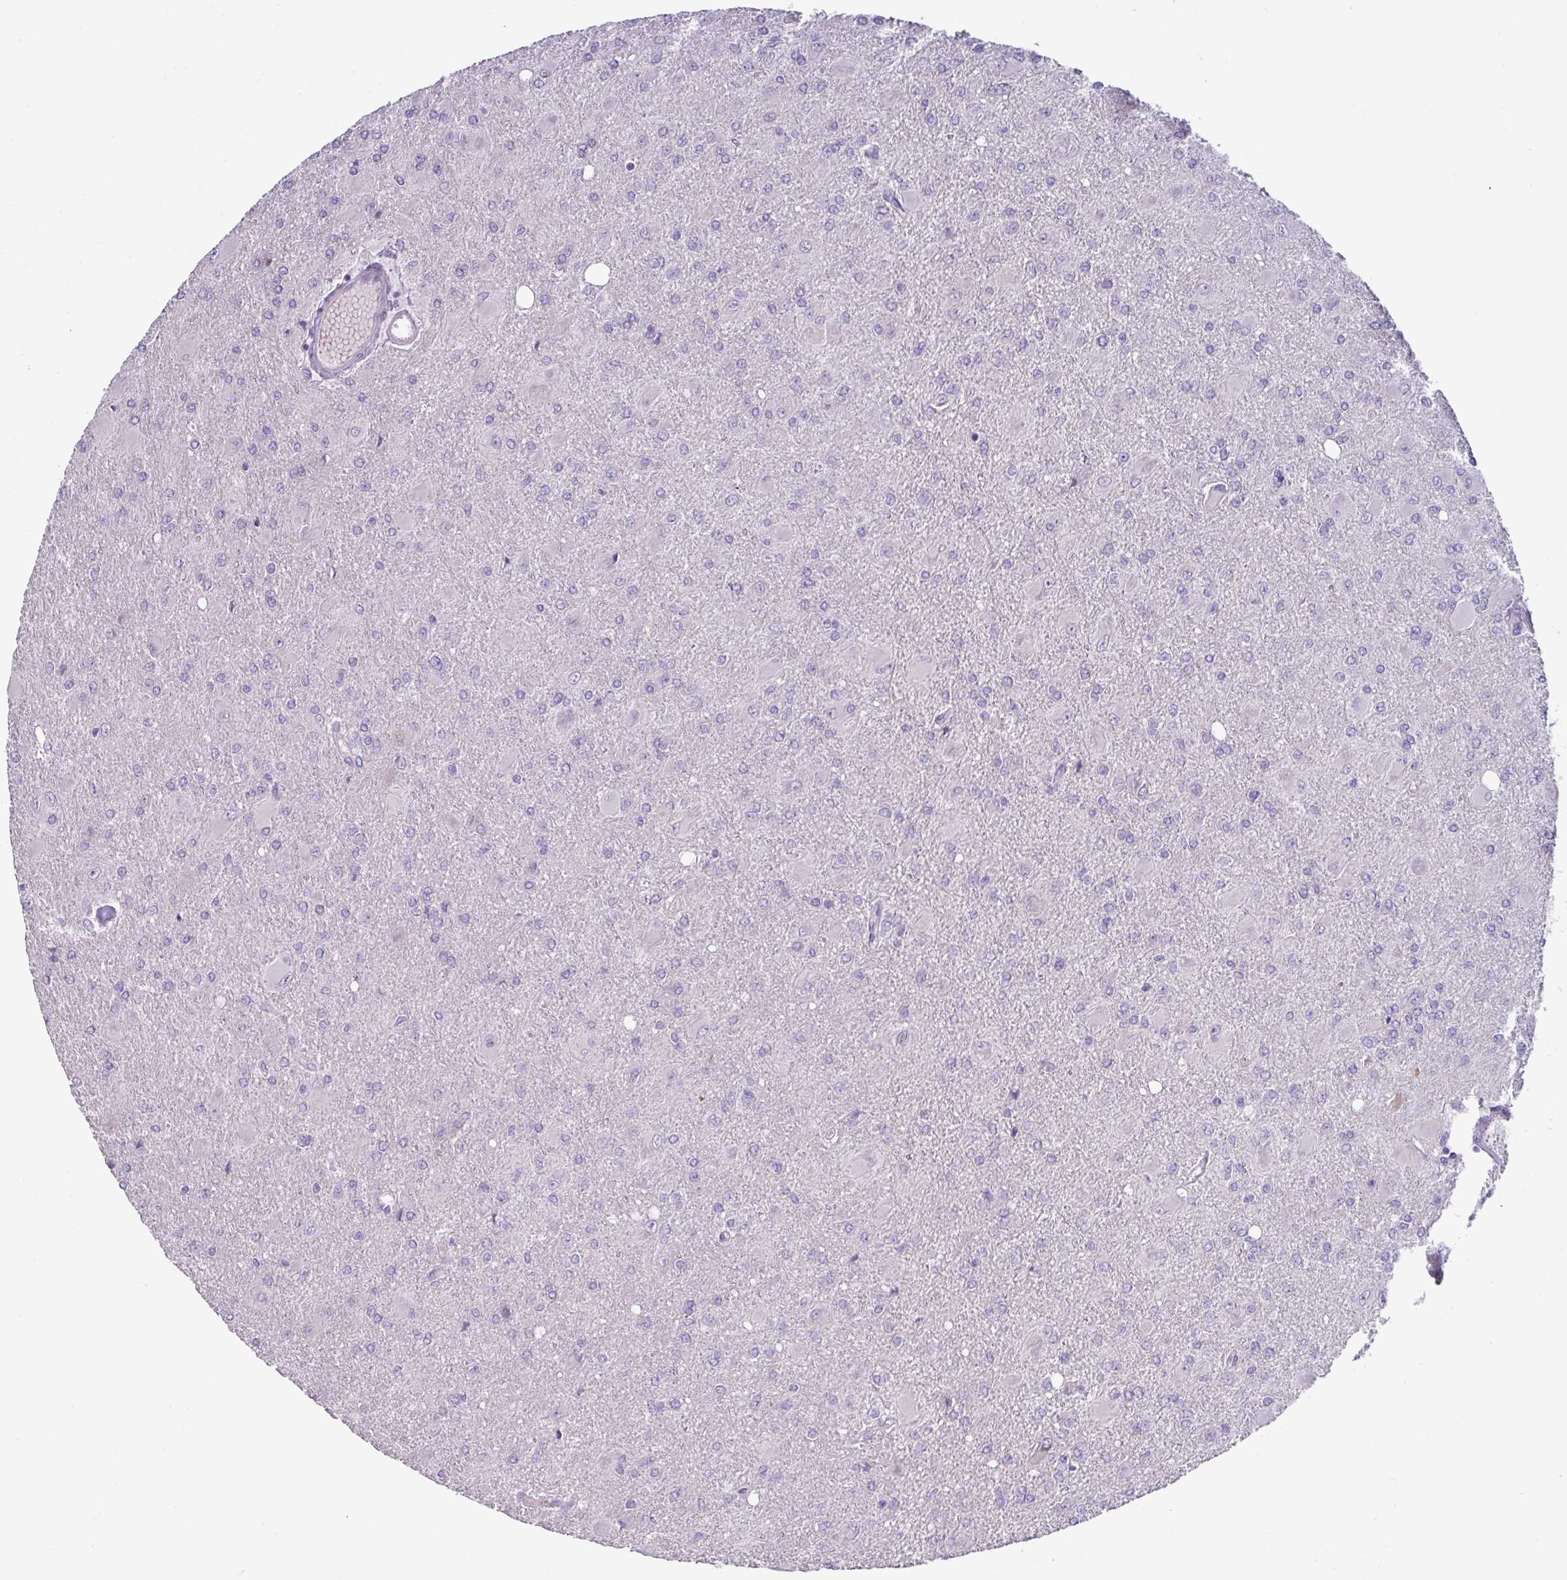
{"staining": {"intensity": "negative", "quantity": "none", "location": "none"}, "tissue": "glioma", "cell_type": "Tumor cells", "image_type": "cancer", "snomed": [{"axis": "morphology", "description": "Glioma, malignant, High grade"}, {"axis": "topography", "description": "Brain"}], "caption": "Immunohistochemistry (IHC) micrograph of neoplastic tissue: malignant glioma (high-grade) stained with DAB demonstrates no significant protein positivity in tumor cells.", "gene": "RGS16", "patient": {"sex": "male", "age": 67}}